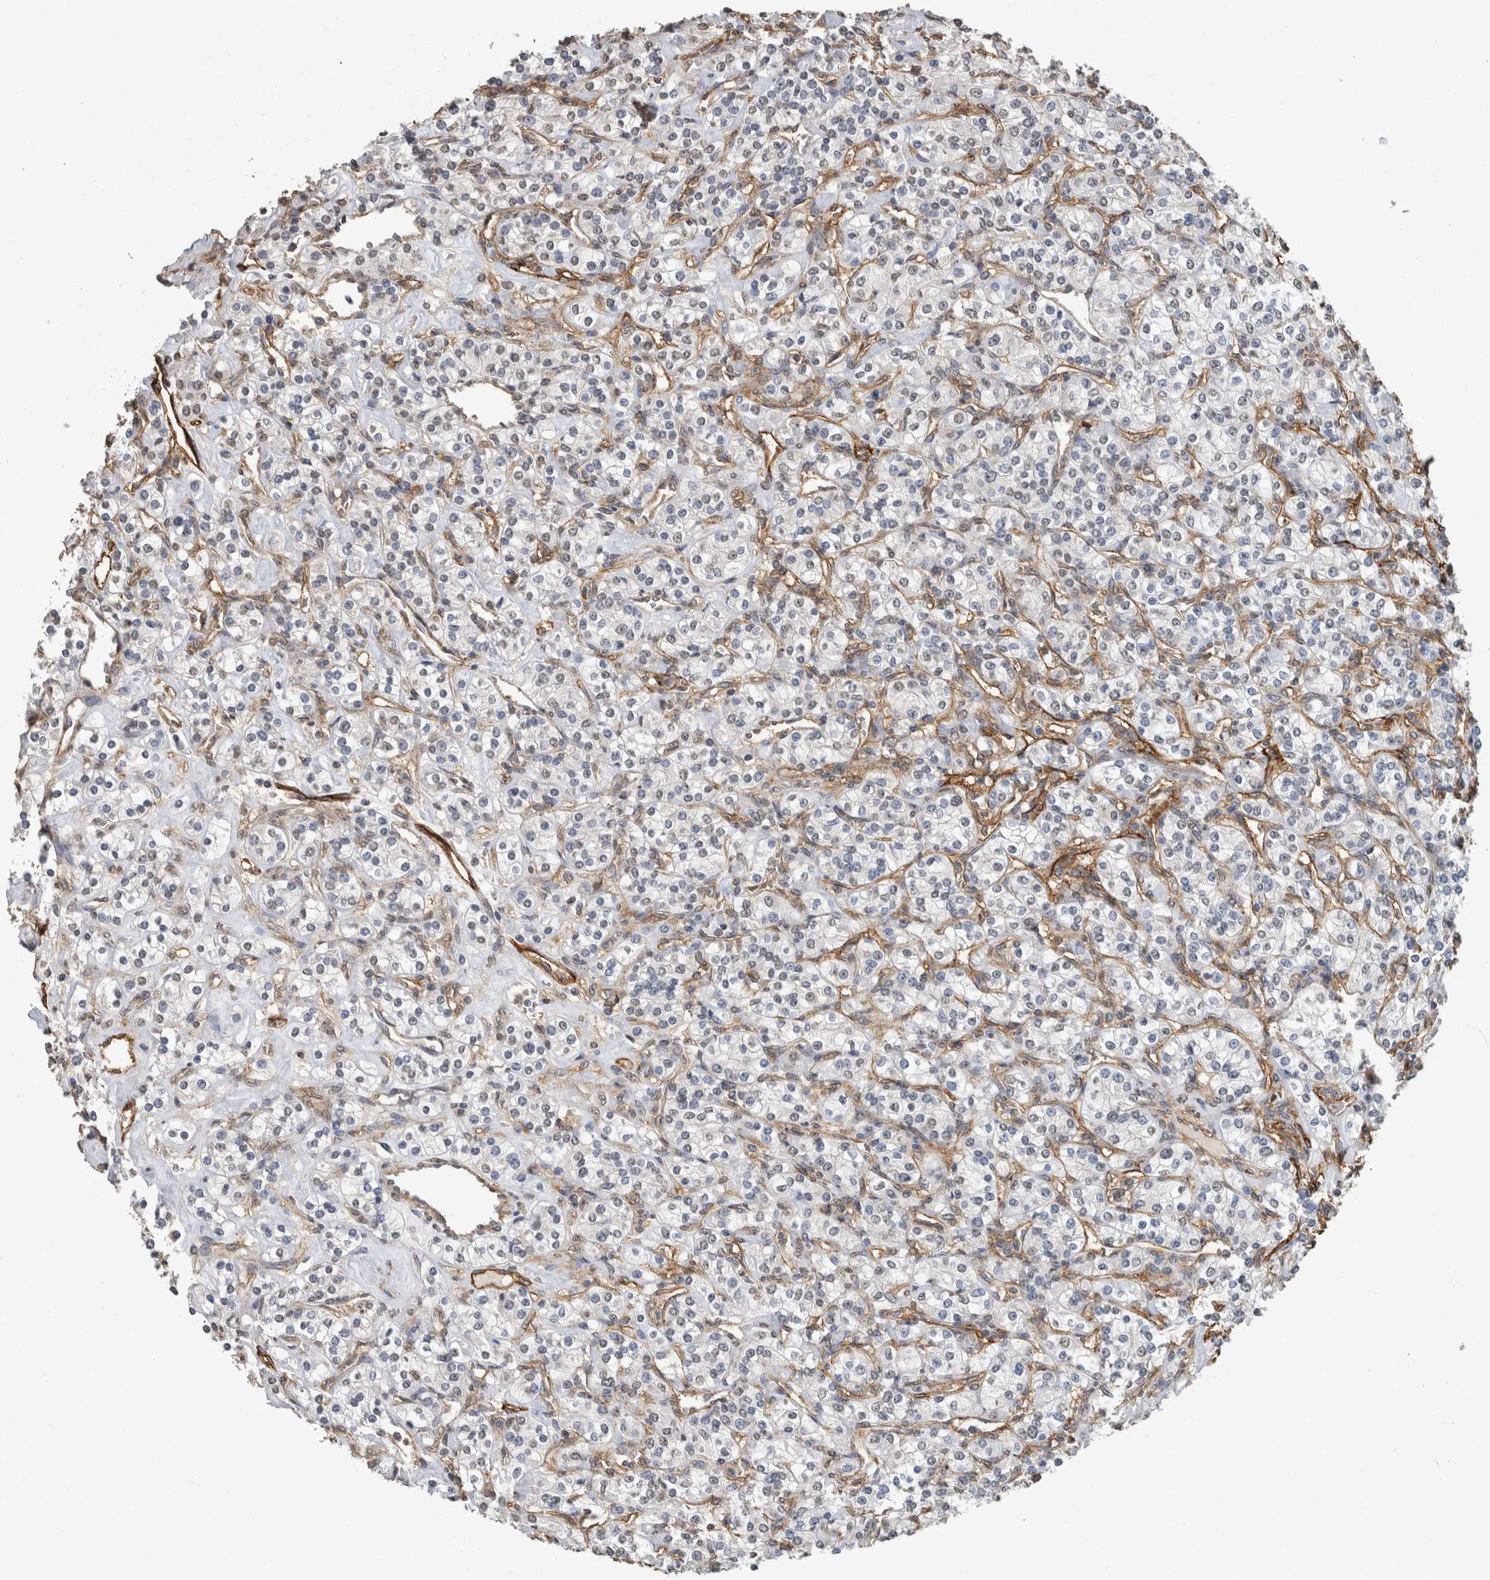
{"staining": {"intensity": "negative", "quantity": "none", "location": "none"}, "tissue": "renal cancer", "cell_type": "Tumor cells", "image_type": "cancer", "snomed": [{"axis": "morphology", "description": "Adenocarcinoma, NOS"}, {"axis": "topography", "description": "Kidney"}], "caption": "Immunohistochemical staining of human adenocarcinoma (renal) reveals no significant staining in tumor cells. The staining is performed using DAB brown chromogen with nuclei counter-stained in using hematoxylin.", "gene": "RECK", "patient": {"sex": "male", "age": 77}}